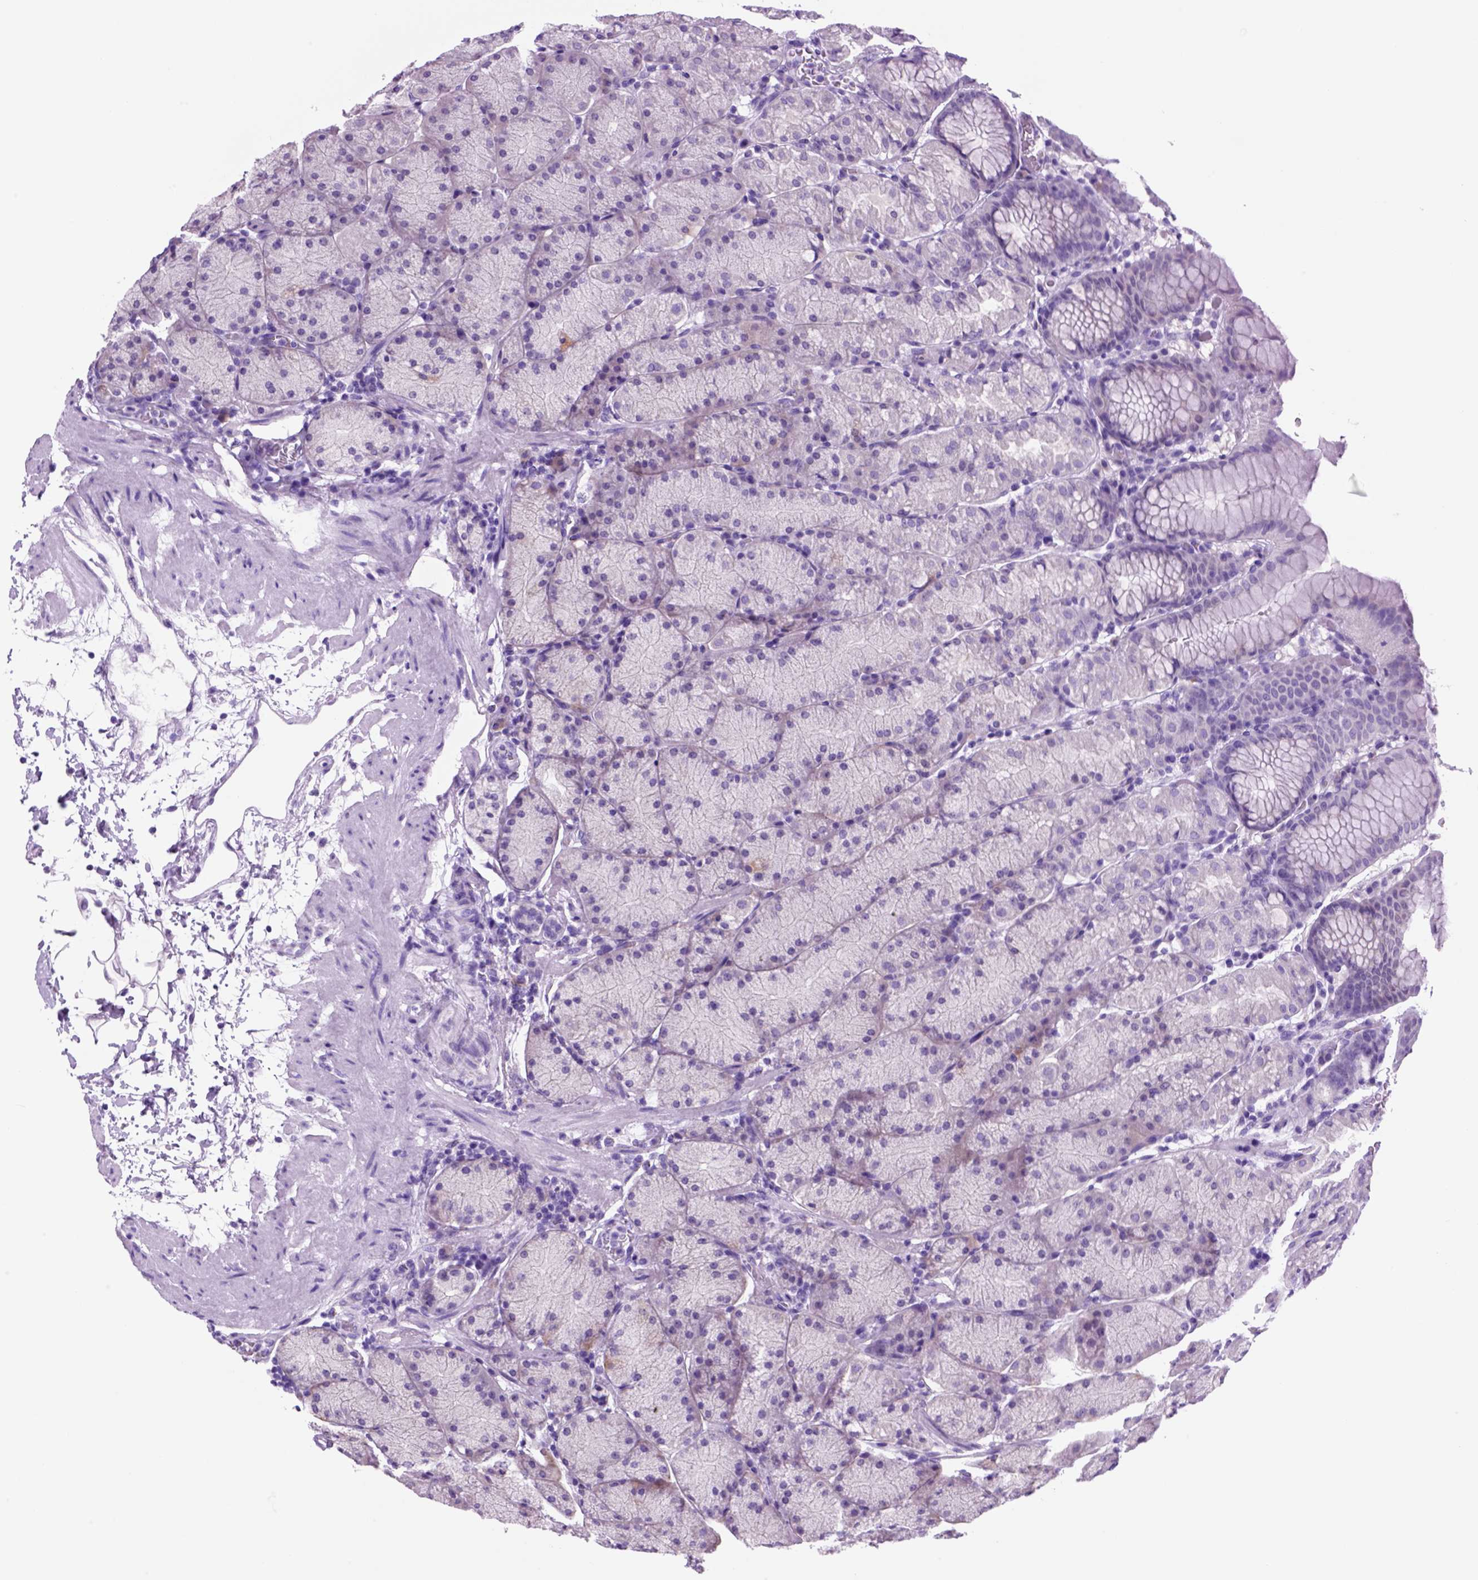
{"staining": {"intensity": "negative", "quantity": "none", "location": "none"}, "tissue": "stomach", "cell_type": "Glandular cells", "image_type": "normal", "snomed": [{"axis": "morphology", "description": "Normal tissue, NOS"}, {"axis": "topography", "description": "Stomach, upper"}, {"axis": "topography", "description": "Stomach"}], "caption": "DAB (3,3'-diaminobenzidine) immunohistochemical staining of normal human stomach reveals no significant positivity in glandular cells. (DAB immunohistochemistry, high magnification).", "gene": "HHIPL2", "patient": {"sex": "male", "age": 76}}